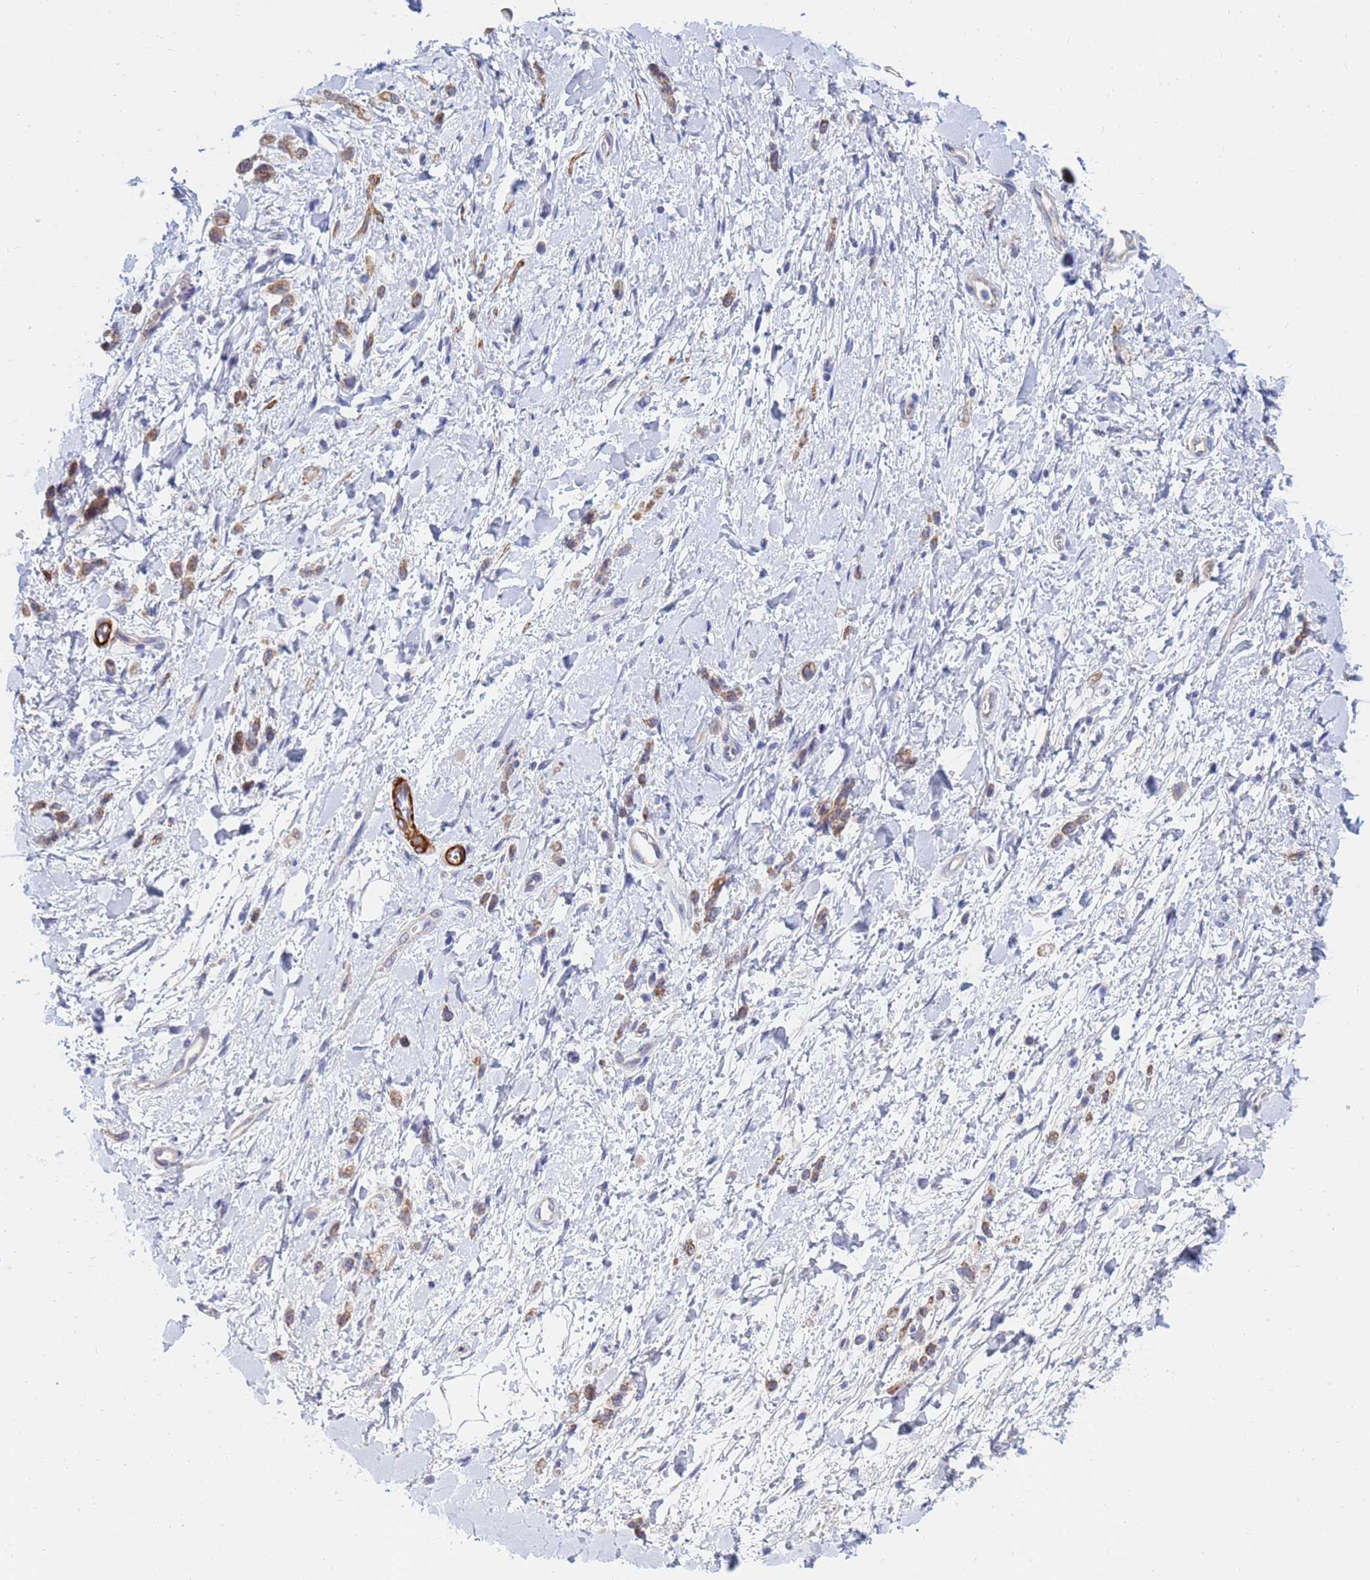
{"staining": {"intensity": "moderate", "quantity": ">75%", "location": "cytoplasmic/membranous"}, "tissue": "stomach cancer", "cell_type": "Tumor cells", "image_type": "cancer", "snomed": [{"axis": "morphology", "description": "Adenocarcinoma, NOS"}, {"axis": "topography", "description": "Stomach"}], "caption": "Stomach adenocarcinoma was stained to show a protein in brown. There is medium levels of moderate cytoplasmic/membranous staining in about >75% of tumor cells.", "gene": "SDR39U1", "patient": {"sex": "female", "age": 60}}